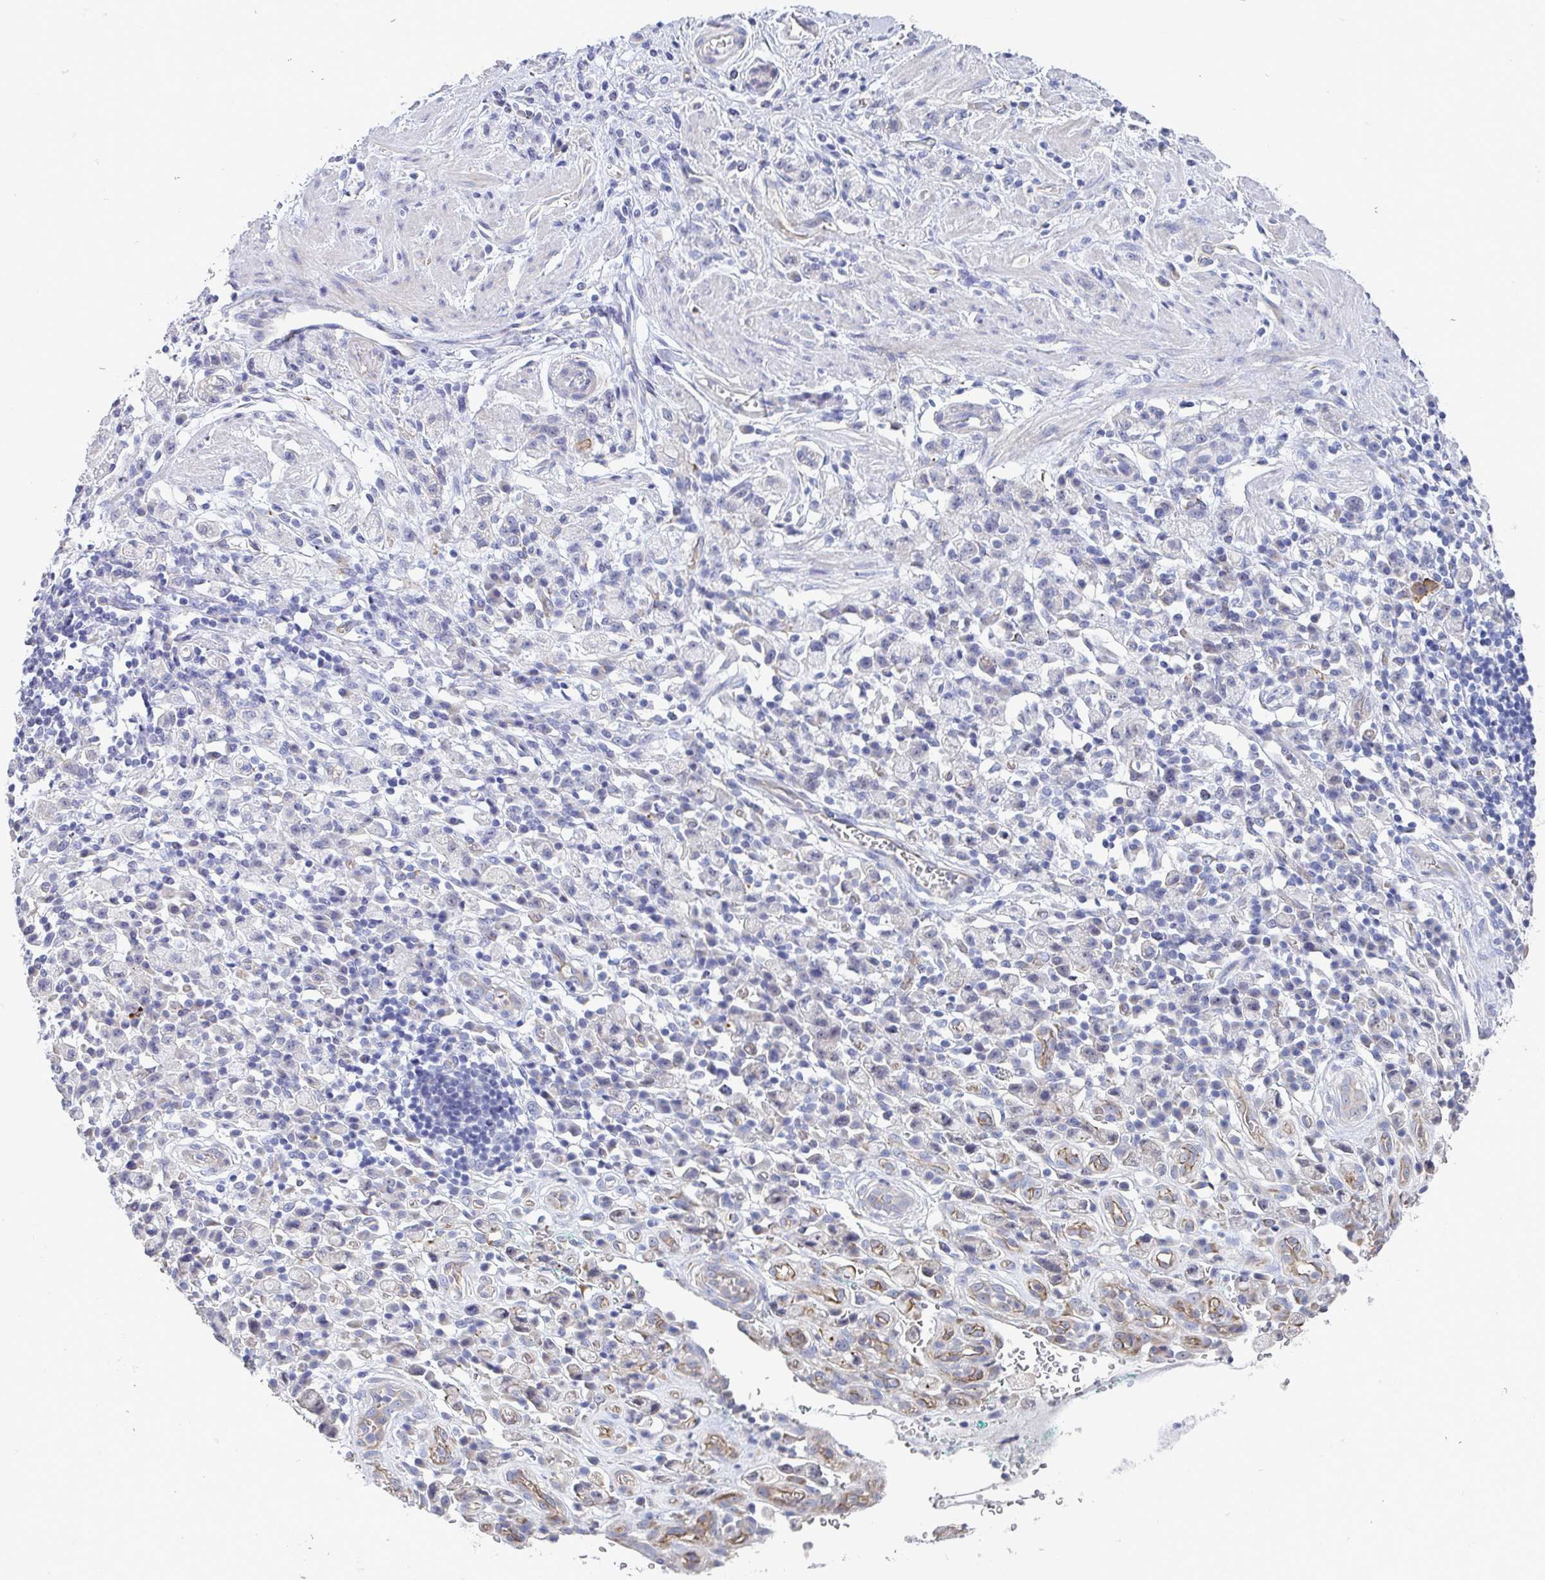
{"staining": {"intensity": "negative", "quantity": "none", "location": "none"}, "tissue": "stomach cancer", "cell_type": "Tumor cells", "image_type": "cancer", "snomed": [{"axis": "morphology", "description": "Adenocarcinoma, NOS"}, {"axis": "topography", "description": "Stomach"}], "caption": "Human adenocarcinoma (stomach) stained for a protein using IHC exhibits no positivity in tumor cells.", "gene": "ST14", "patient": {"sex": "male", "age": 77}}